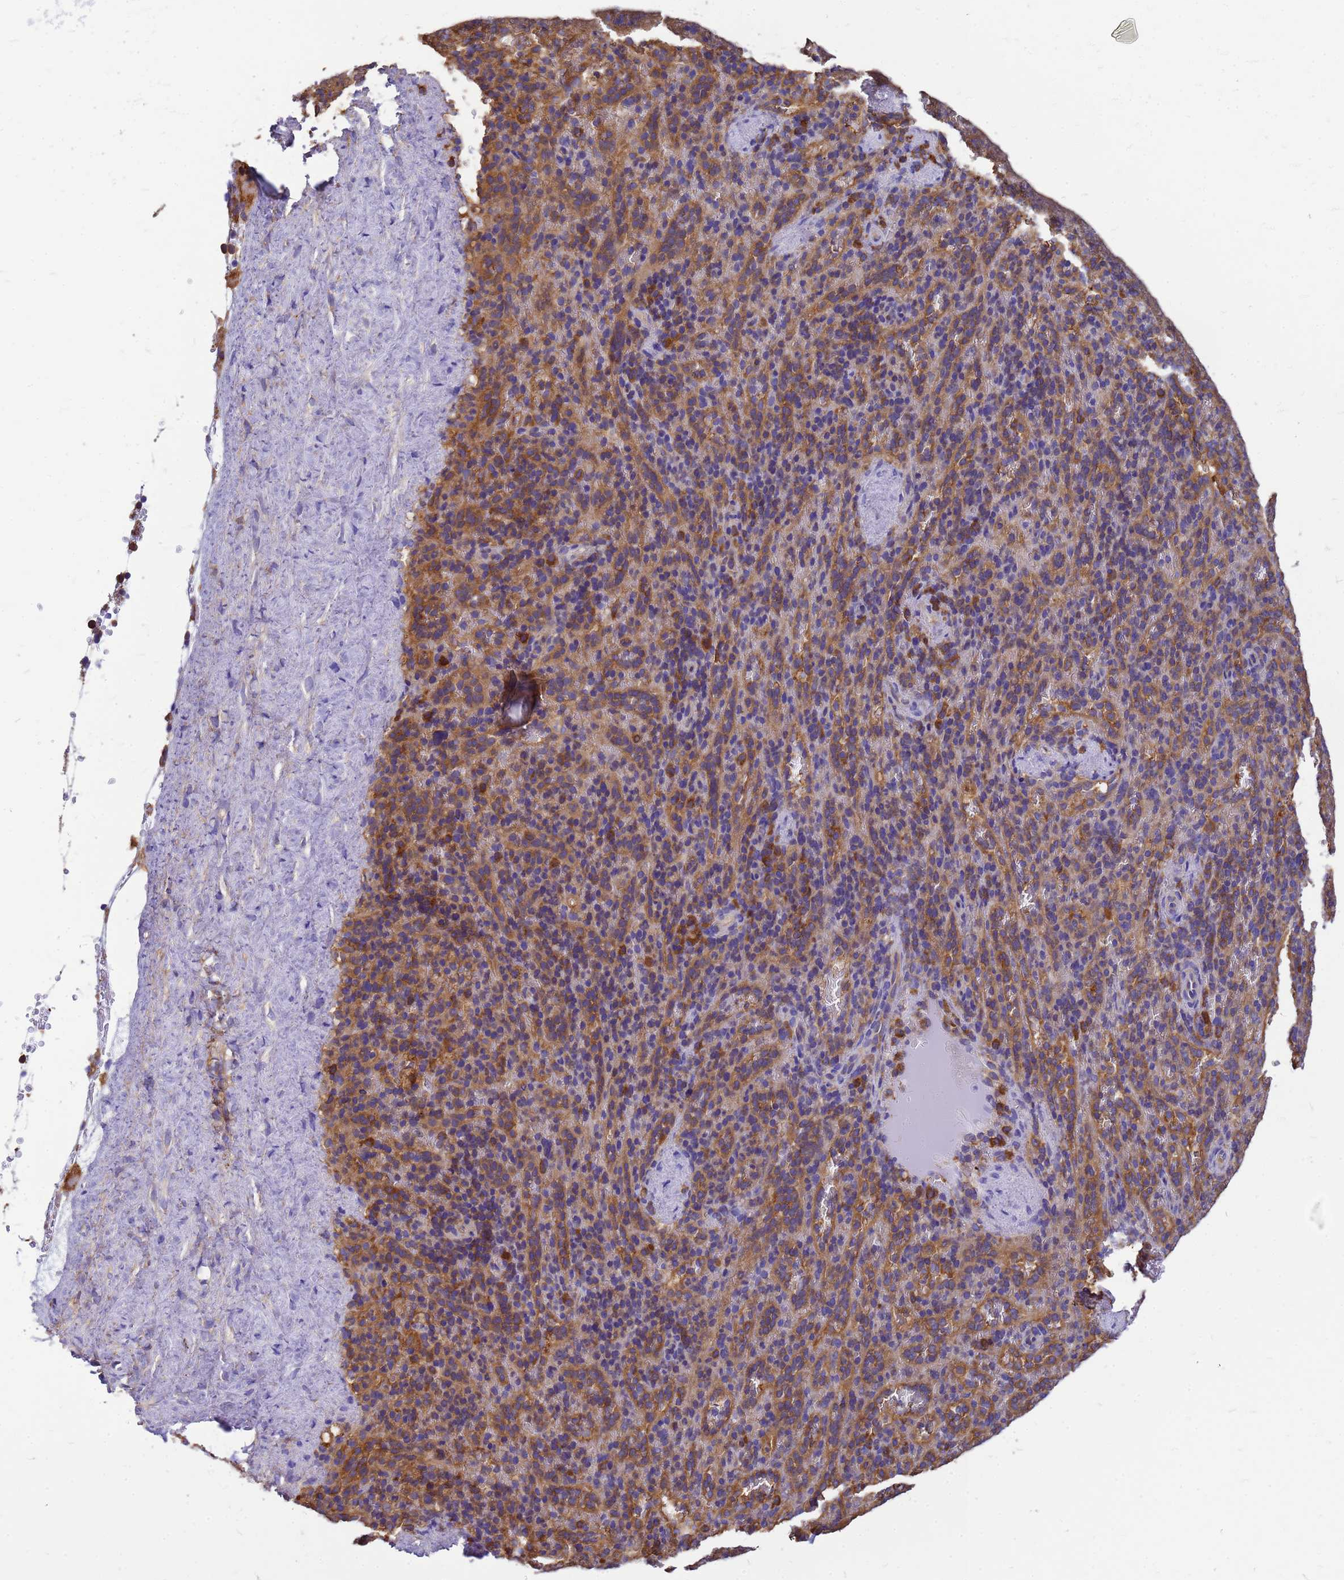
{"staining": {"intensity": "moderate", "quantity": "<25%", "location": "cytoplasmic/membranous"}, "tissue": "spleen", "cell_type": "Cells in red pulp", "image_type": "normal", "snomed": [{"axis": "morphology", "description": "Normal tissue, NOS"}, {"axis": "topography", "description": "Spleen"}], "caption": "Normal spleen shows moderate cytoplasmic/membranous positivity in about <25% of cells in red pulp, visualized by immunohistochemistry.", "gene": "GID4", "patient": {"sex": "female", "age": 21}}